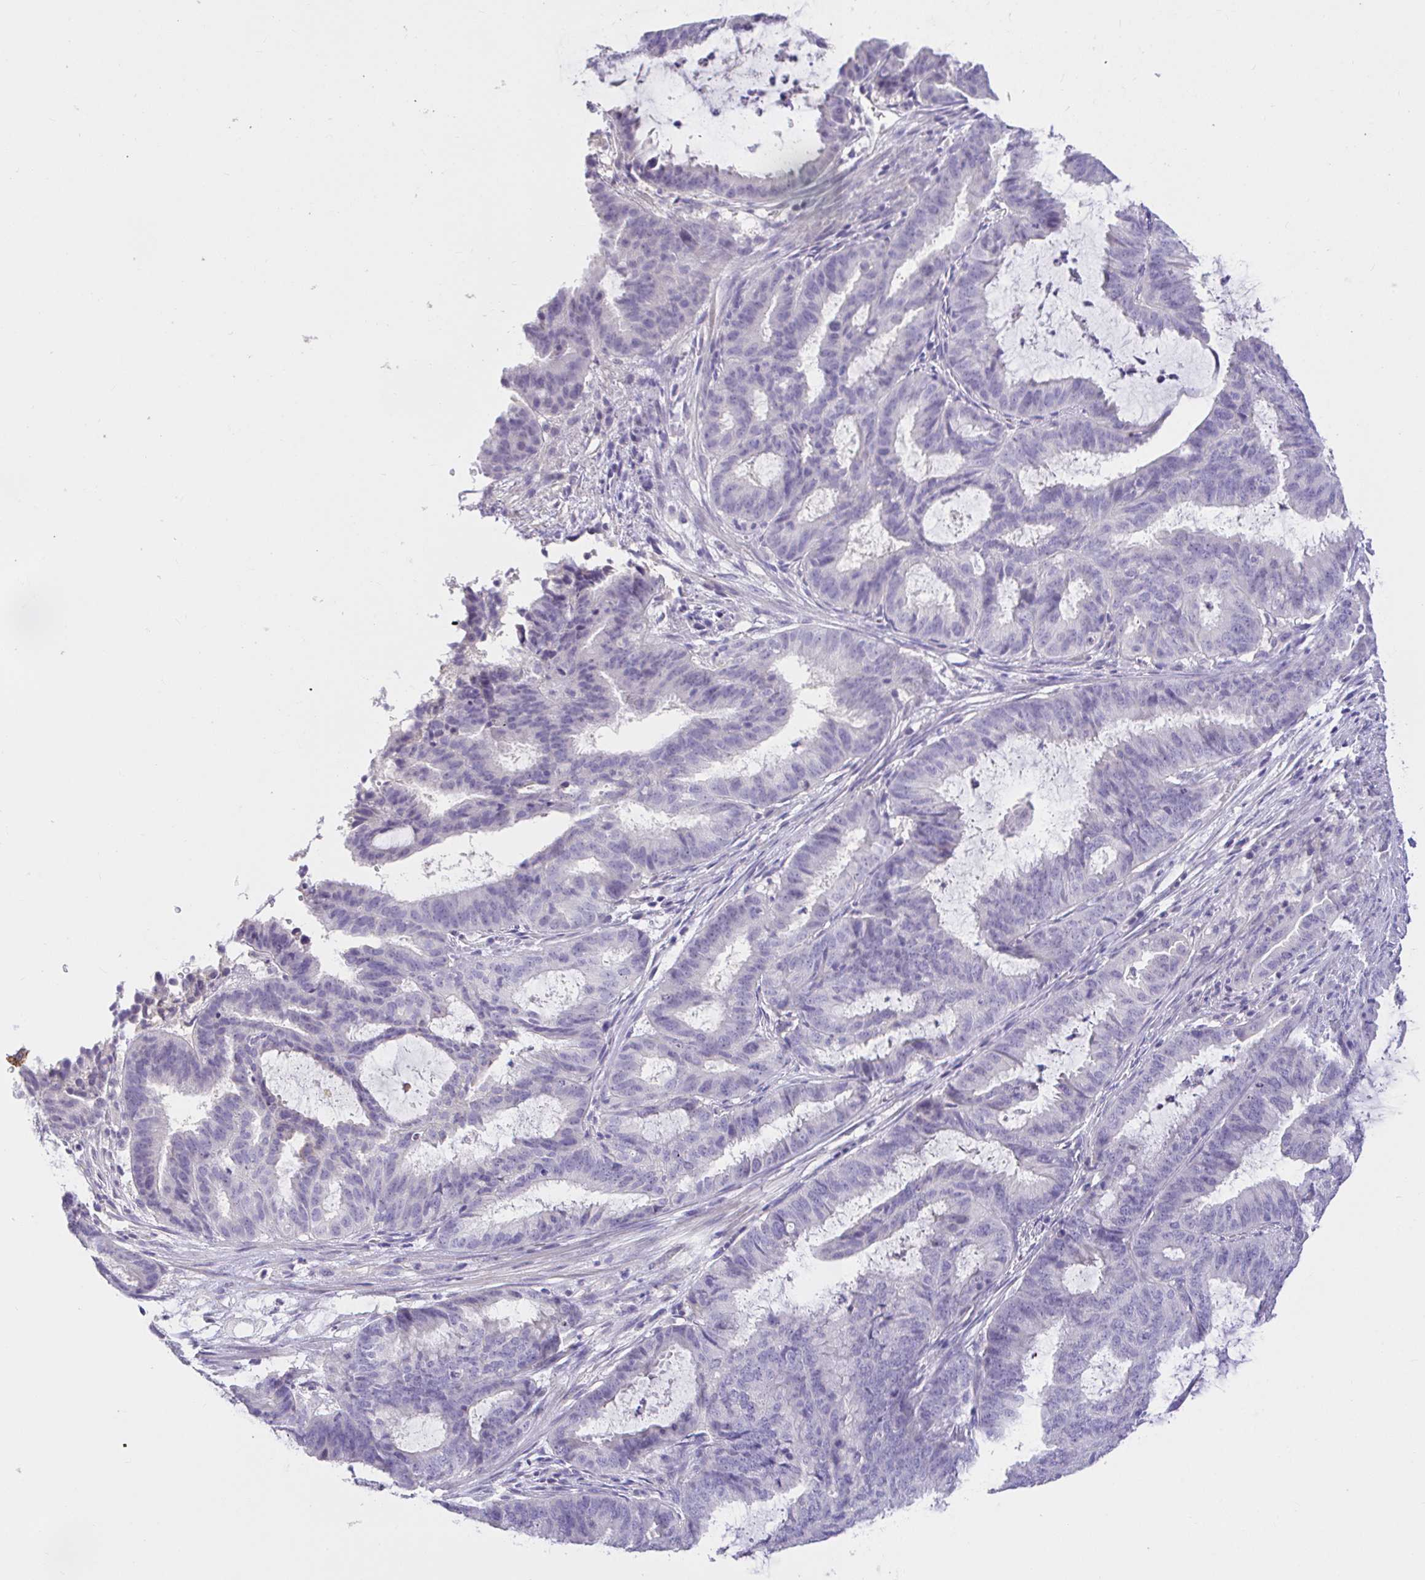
{"staining": {"intensity": "negative", "quantity": "none", "location": "none"}, "tissue": "endometrial cancer", "cell_type": "Tumor cells", "image_type": "cancer", "snomed": [{"axis": "morphology", "description": "Adenocarcinoma, NOS"}, {"axis": "topography", "description": "Endometrium"}], "caption": "Human endometrial cancer (adenocarcinoma) stained for a protein using immunohistochemistry demonstrates no expression in tumor cells.", "gene": "CDO1", "patient": {"sex": "female", "age": 51}}